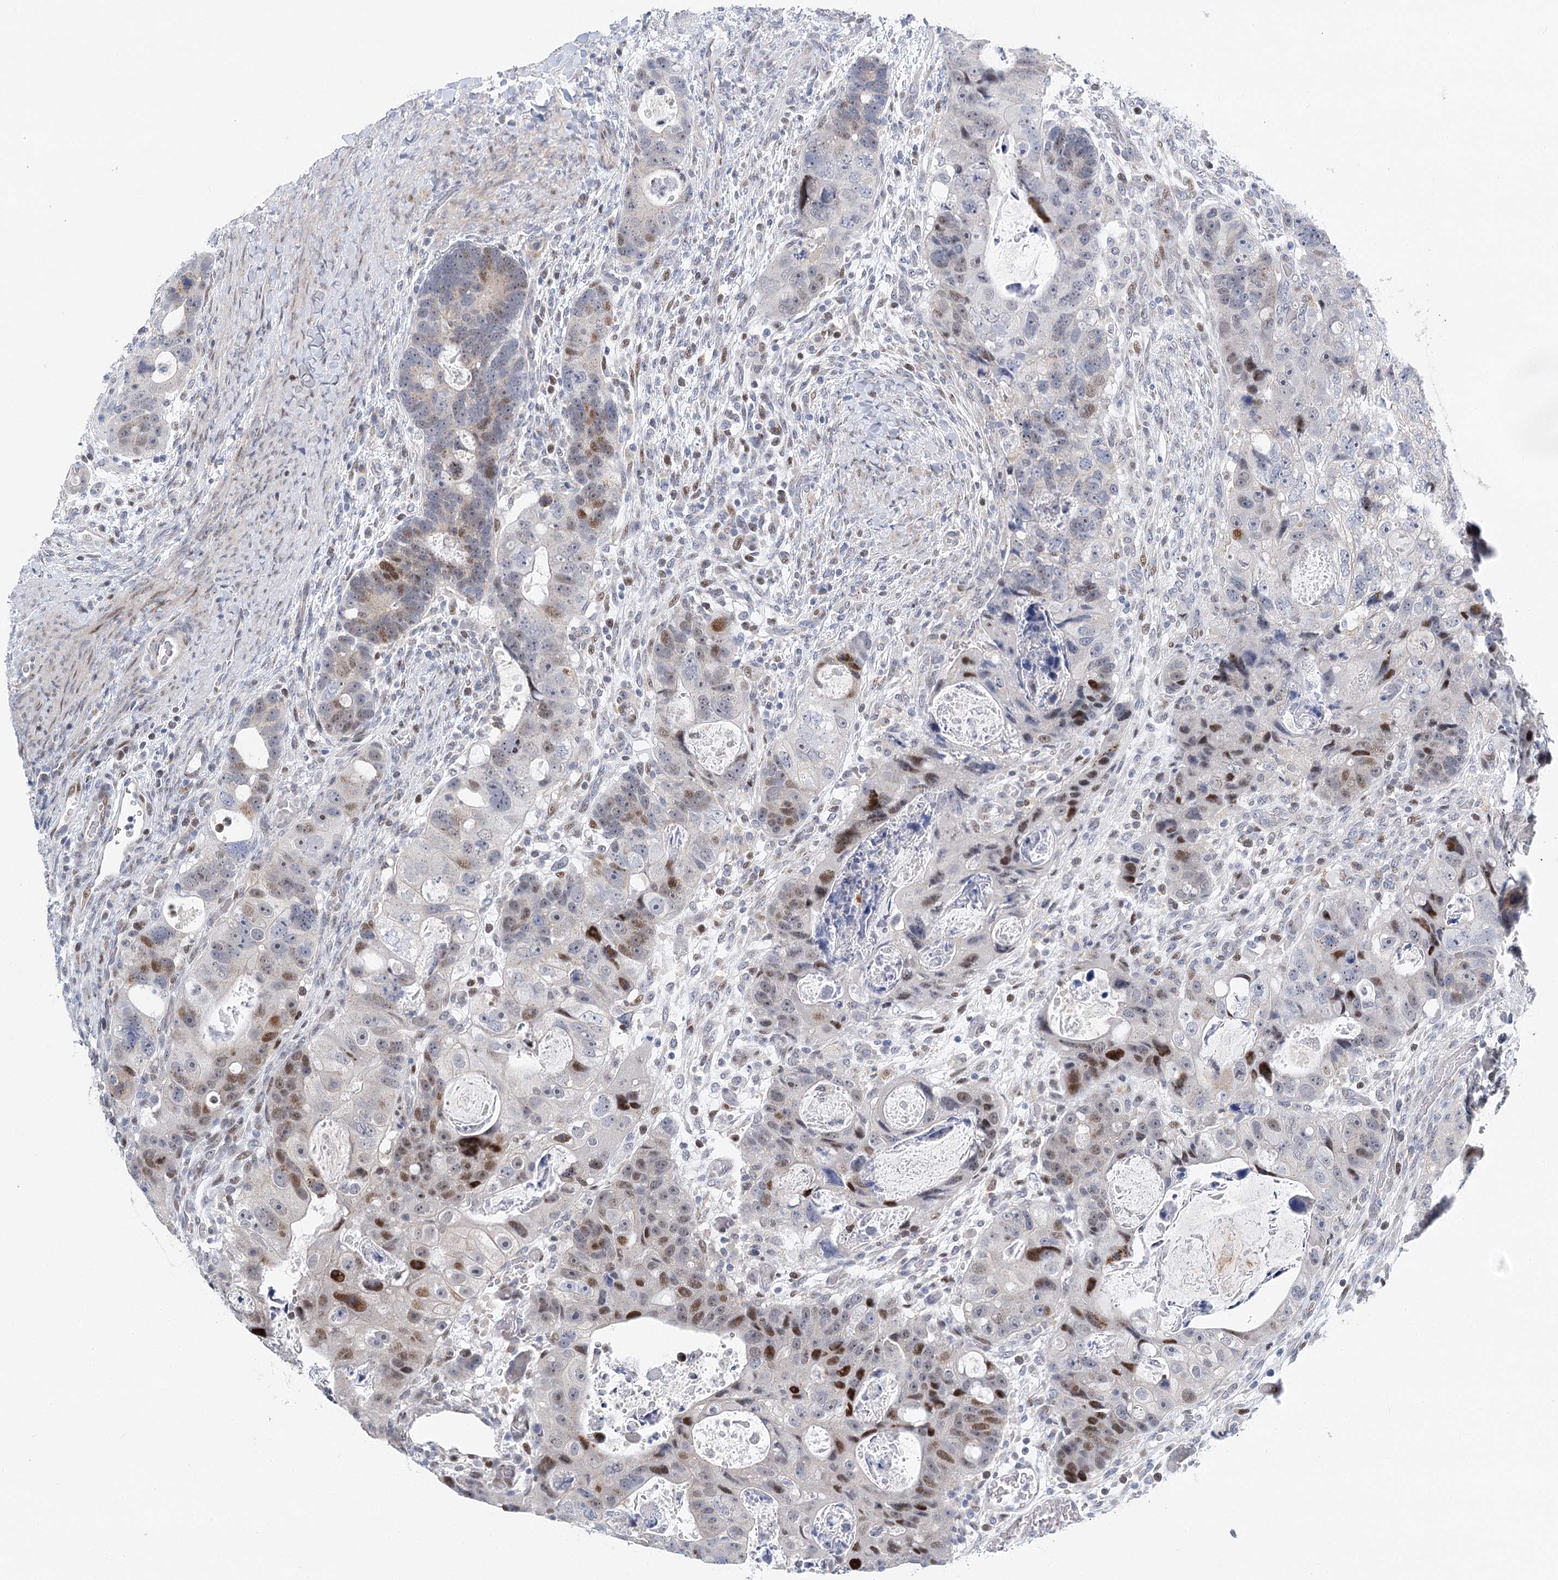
{"staining": {"intensity": "moderate", "quantity": "<25%", "location": "nuclear"}, "tissue": "colorectal cancer", "cell_type": "Tumor cells", "image_type": "cancer", "snomed": [{"axis": "morphology", "description": "Adenocarcinoma, NOS"}, {"axis": "topography", "description": "Rectum"}], "caption": "A brown stain highlights moderate nuclear positivity of a protein in colorectal cancer (adenocarcinoma) tumor cells.", "gene": "CAMTA1", "patient": {"sex": "male", "age": 59}}